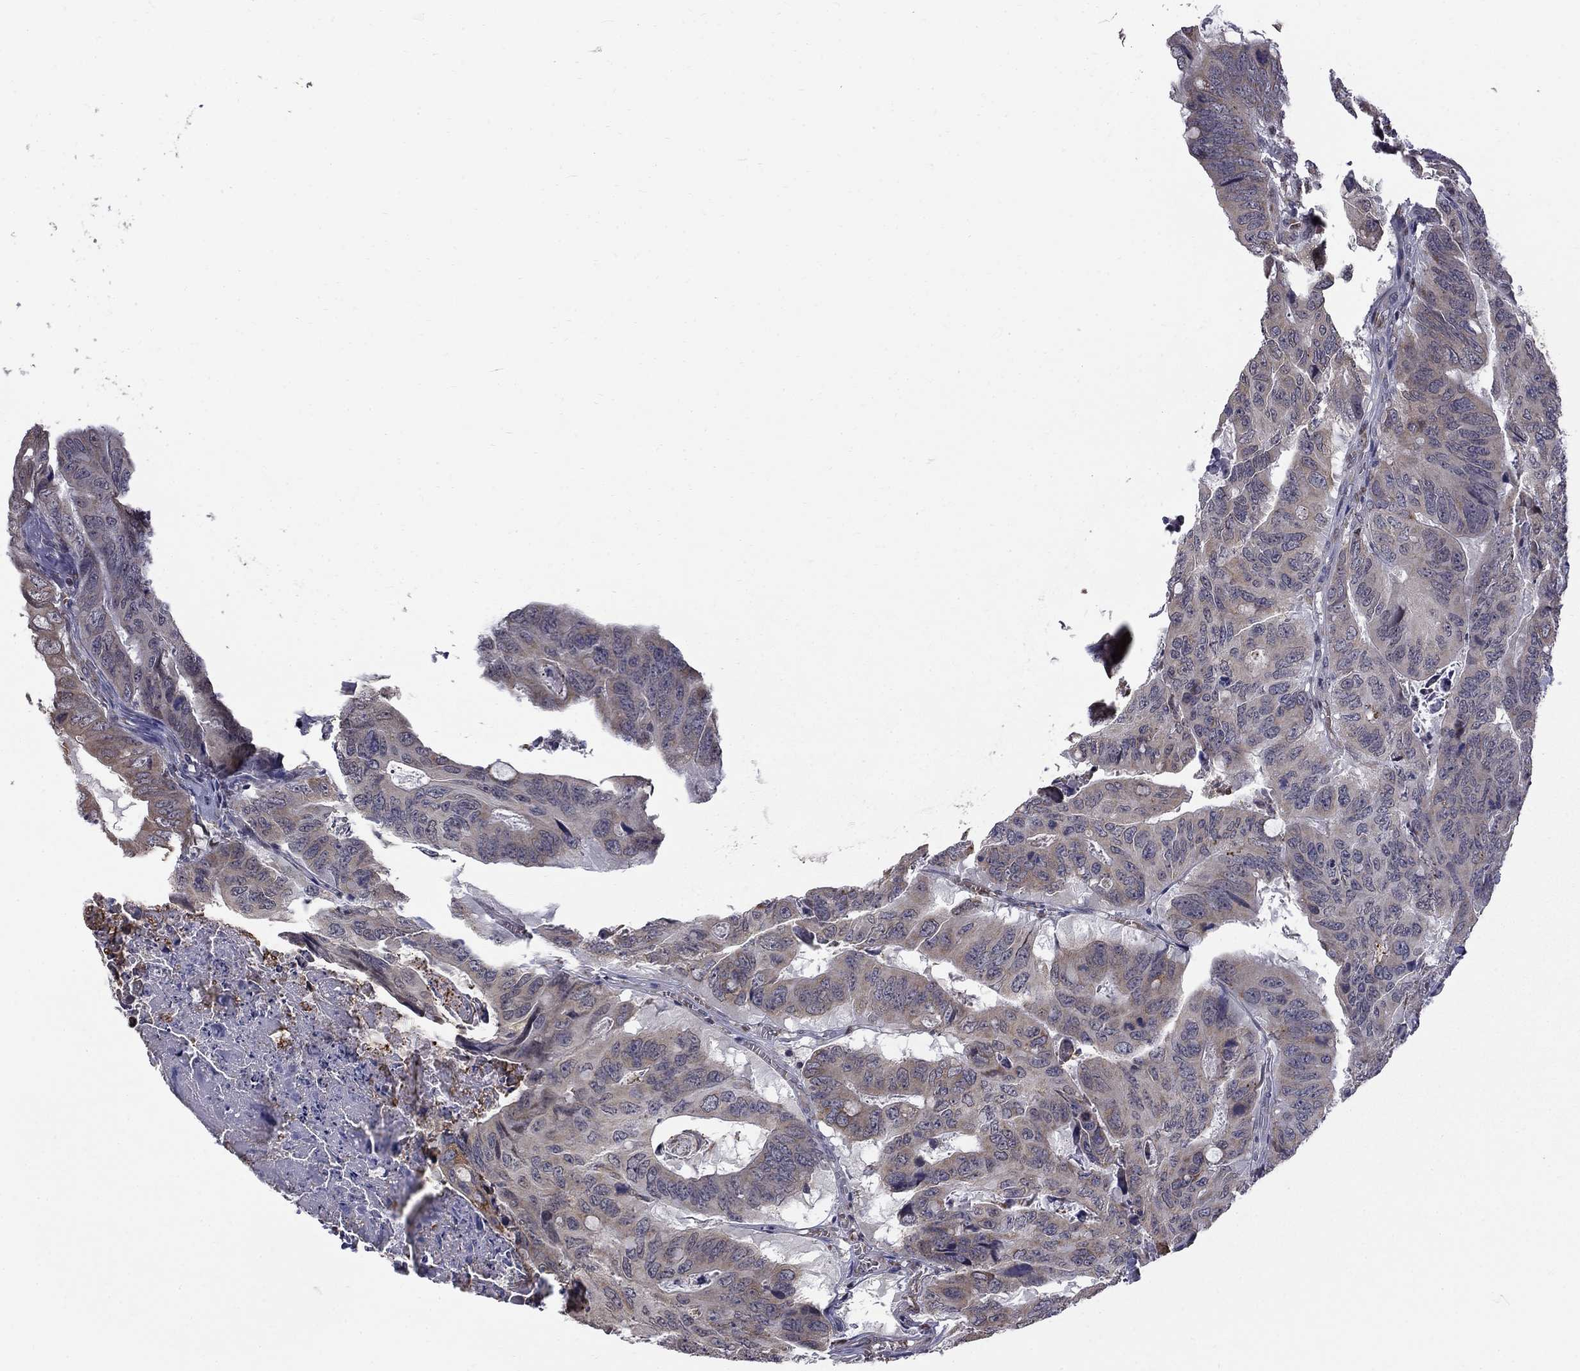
{"staining": {"intensity": "weak", "quantity": "<25%", "location": "cytoplasmic/membranous"}, "tissue": "colorectal cancer", "cell_type": "Tumor cells", "image_type": "cancer", "snomed": [{"axis": "morphology", "description": "Adenocarcinoma, NOS"}, {"axis": "topography", "description": "Colon"}], "caption": "Colorectal cancer (adenocarcinoma) stained for a protein using IHC demonstrates no staining tumor cells.", "gene": "HSPB2", "patient": {"sex": "male", "age": 79}}